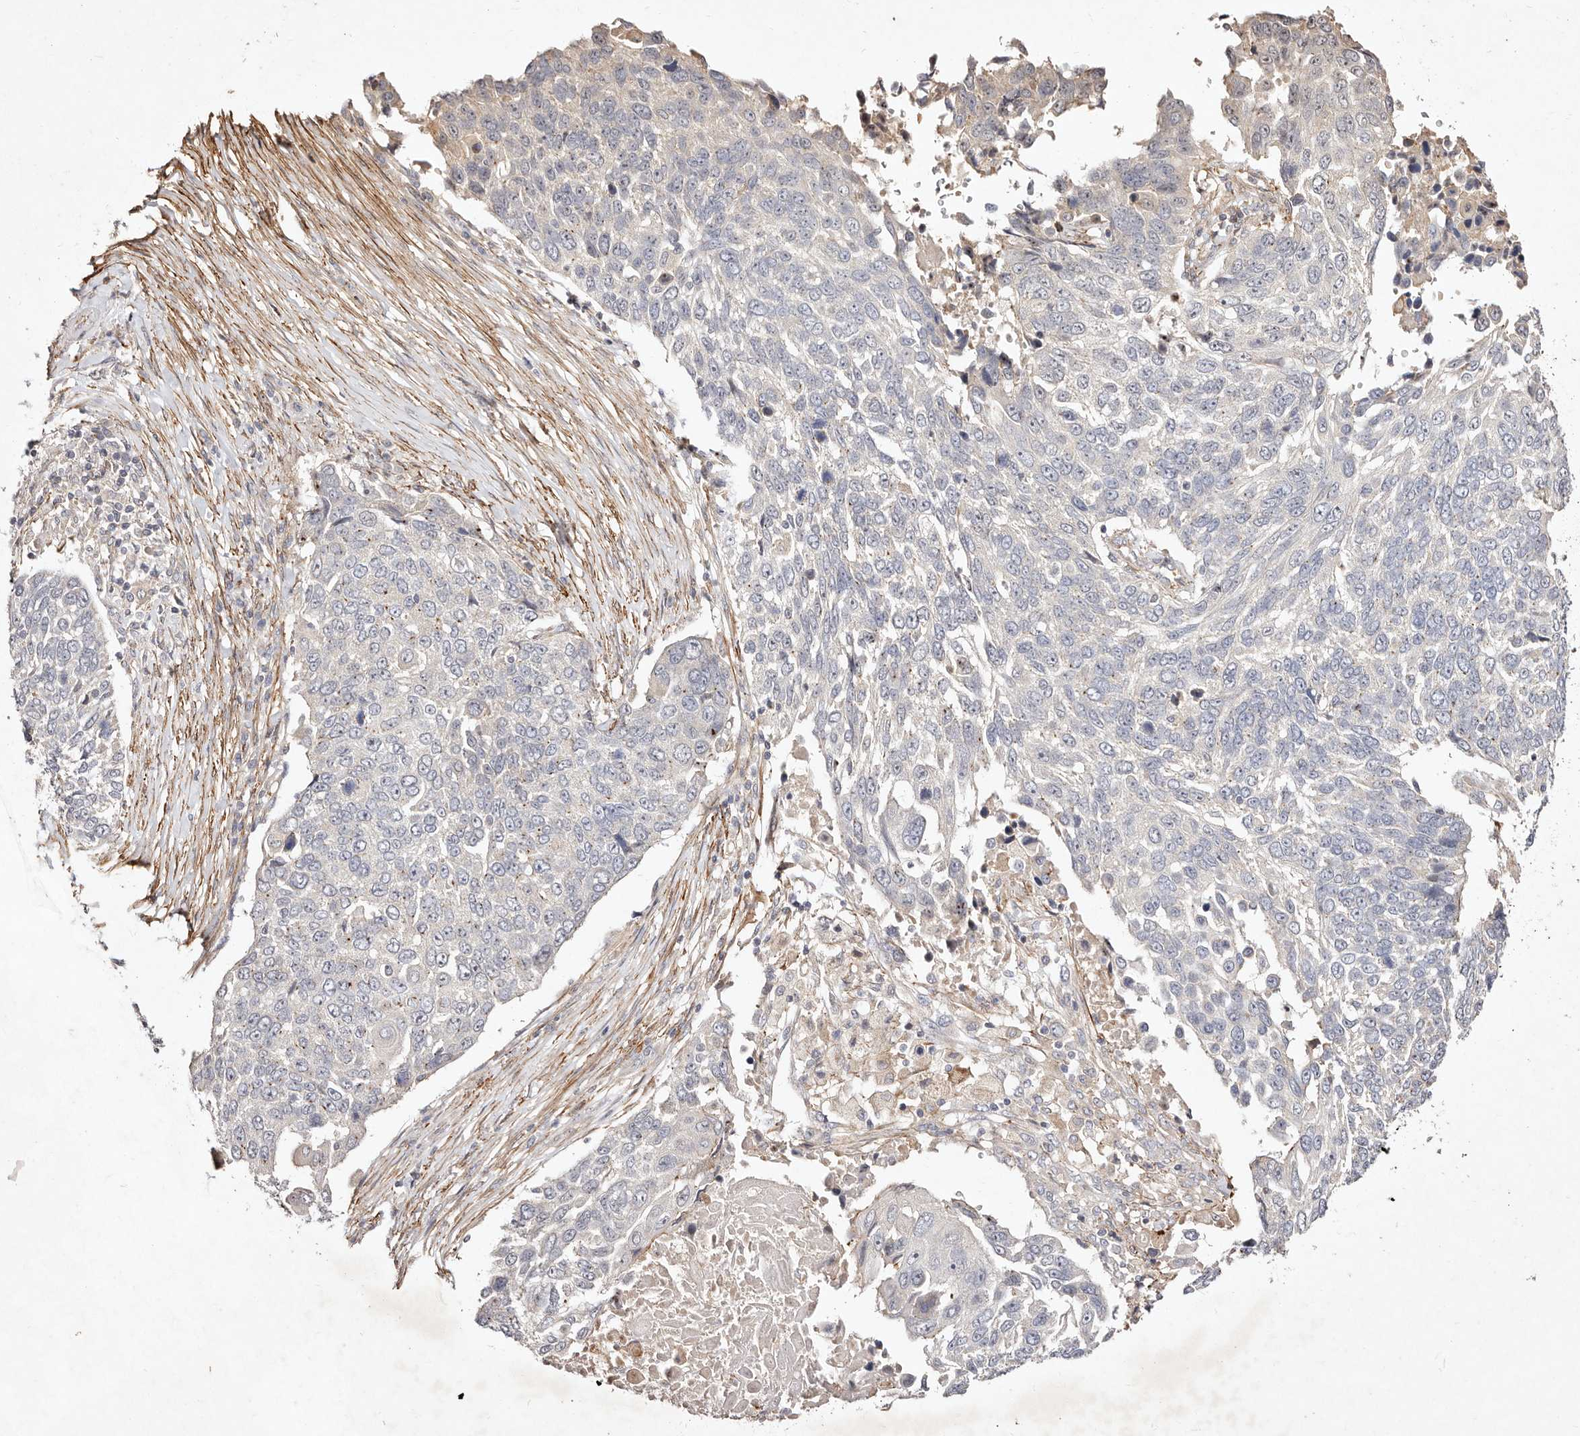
{"staining": {"intensity": "negative", "quantity": "none", "location": "none"}, "tissue": "lung cancer", "cell_type": "Tumor cells", "image_type": "cancer", "snomed": [{"axis": "morphology", "description": "Squamous cell carcinoma, NOS"}, {"axis": "topography", "description": "Lung"}], "caption": "This histopathology image is of lung cancer (squamous cell carcinoma) stained with immunohistochemistry to label a protein in brown with the nuclei are counter-stained blue. There is no expression in tumor cells.", "gene": "MTMR11", "patient": {"sex": "male", "age": 66}}